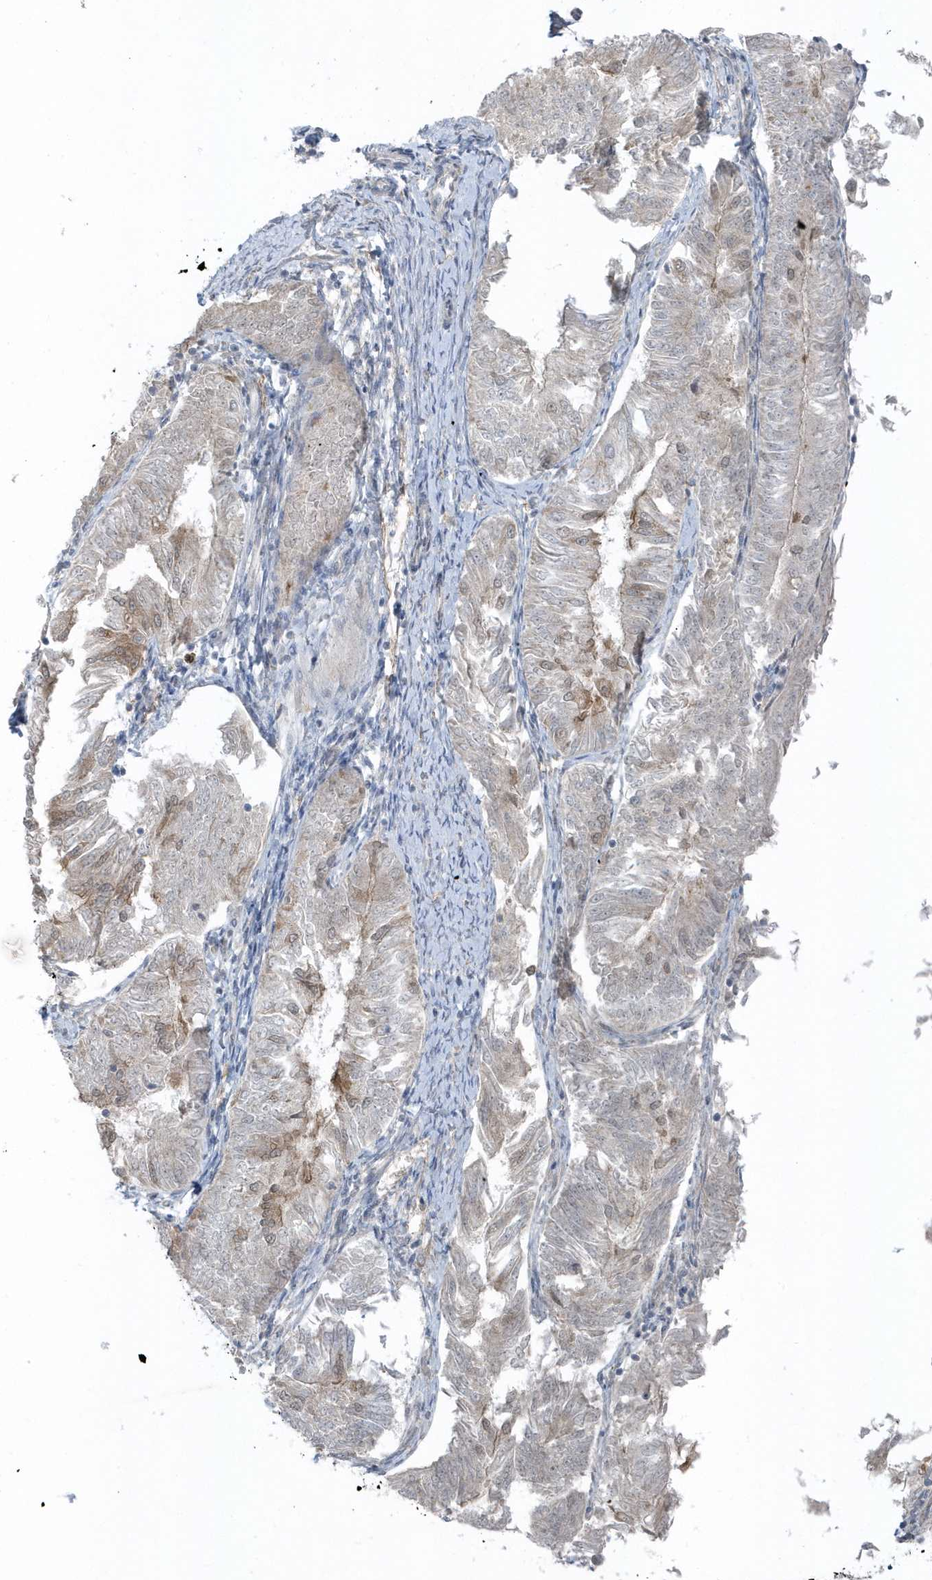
{"staining": {"intensity": "negative", "quantity": "none", "location": "none"}, "tissue": "endometrial cancer", "cell_type": "Tumor cells", "image_type": "cancer", "snomed": [{"axis": "morphology", "description": "Adenocarcinoma, NOS"}, {"axis": "topography", "description": "Endometrium"}], "caption": "The micrograph displays no significant staining in tumor cells of endometrial cancer.", "gene": "PARD3B", "patient": {"sex": "female", "age": 58}}